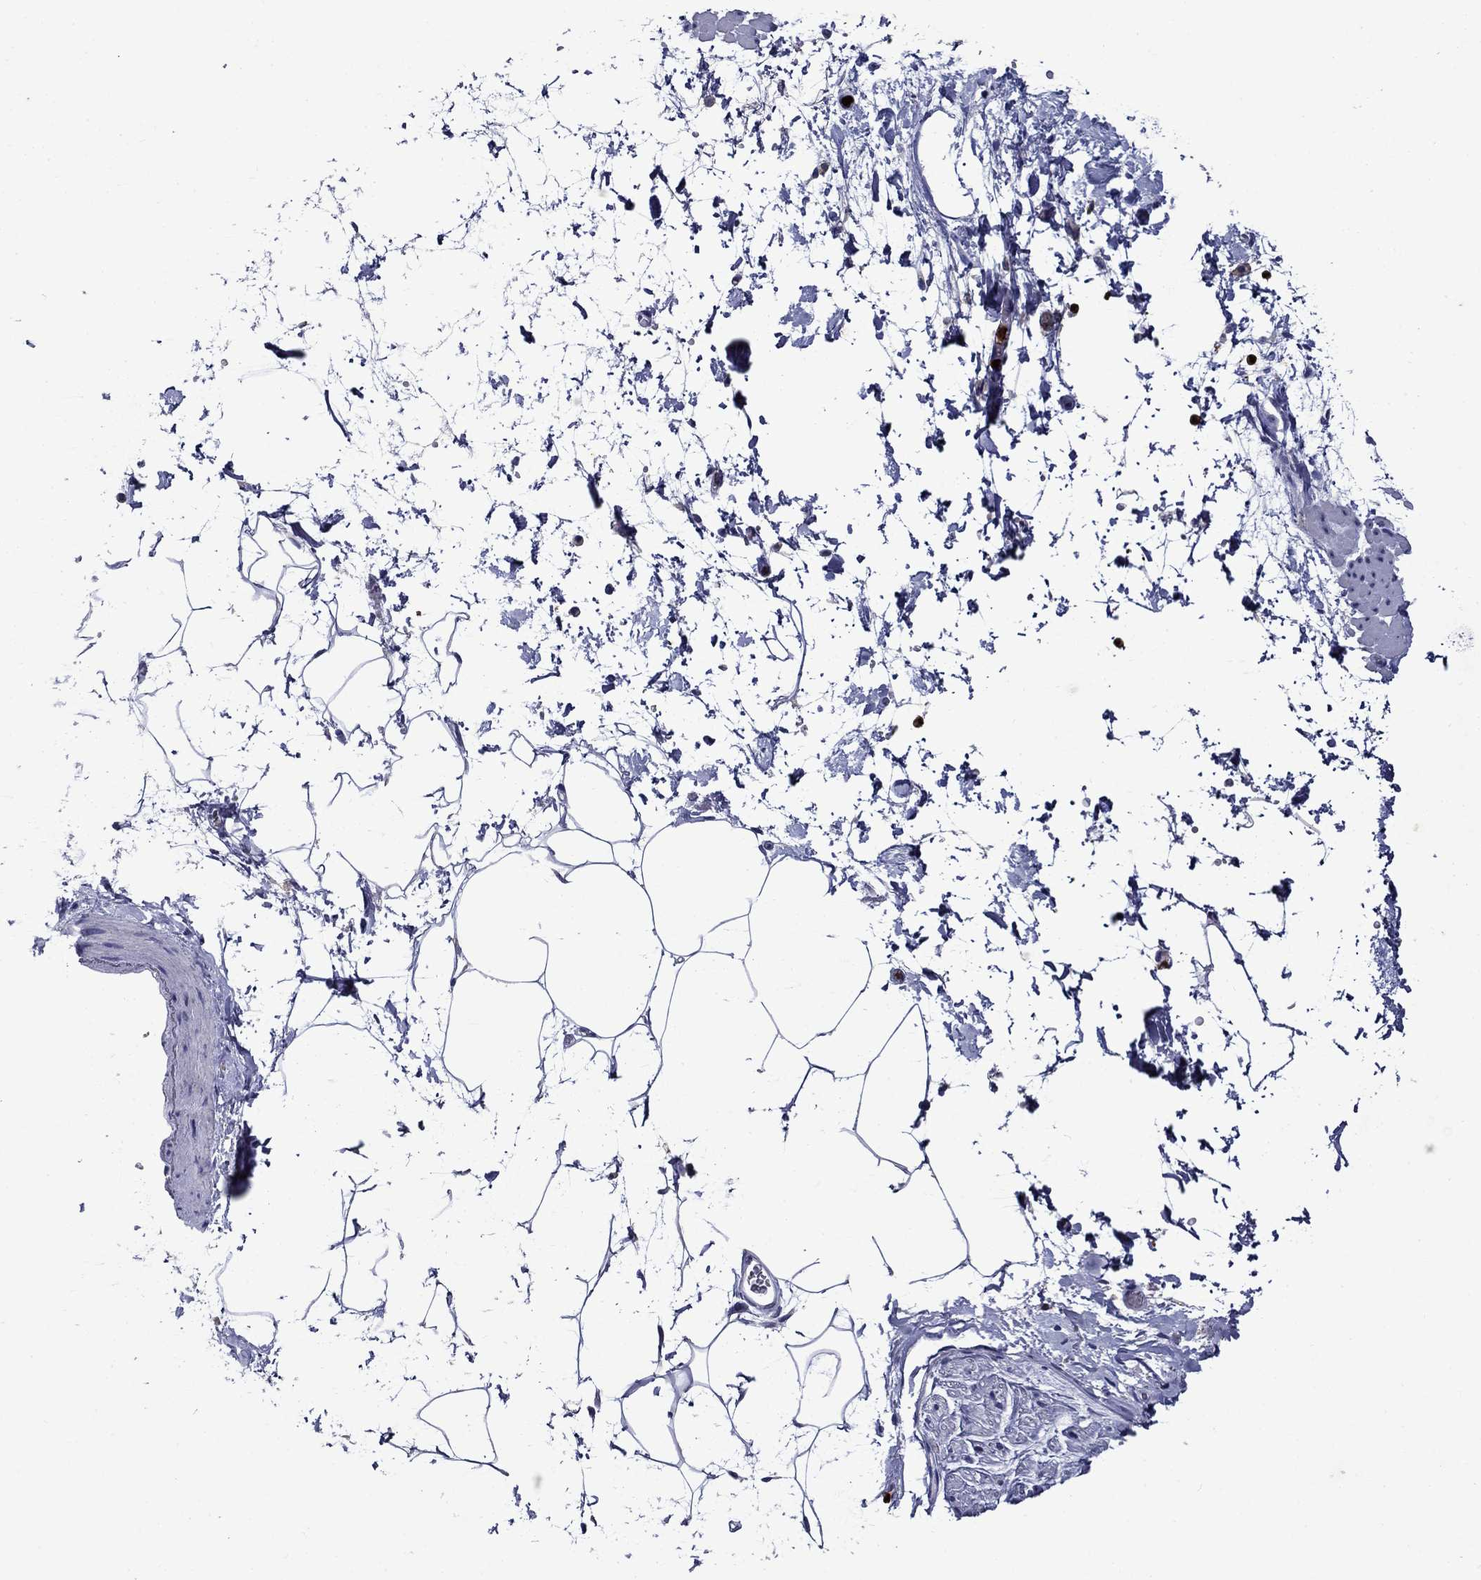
{"staining": {"intensity": "negative", "quantity": "none", "location": "none"}, "tissue": "adipose tissue", "cell_type": "Adipocytes", "image_type": "normal", "snomed": [{"axis": "morphology", "description": "Normal tissue, NOS"}, {"axis": "topography", "description": "Soft tissue"}, {"axis": "topography", "description": "Adipose tissue"}, {"axis": "topography", "description": "Vascular tissue"}, {"axis": "topography", "description": "Peripheral nerve tissue"}], "caption": "Protein analysis of normal adipose tissue shows no significant positivity in adipocytes. (Brightfield microscopy of DAB (3,3'-diaminobenzidine) IHC at high magnification).", "gene": "IRF5", "patient": {"sex": "male", "age": 68}}